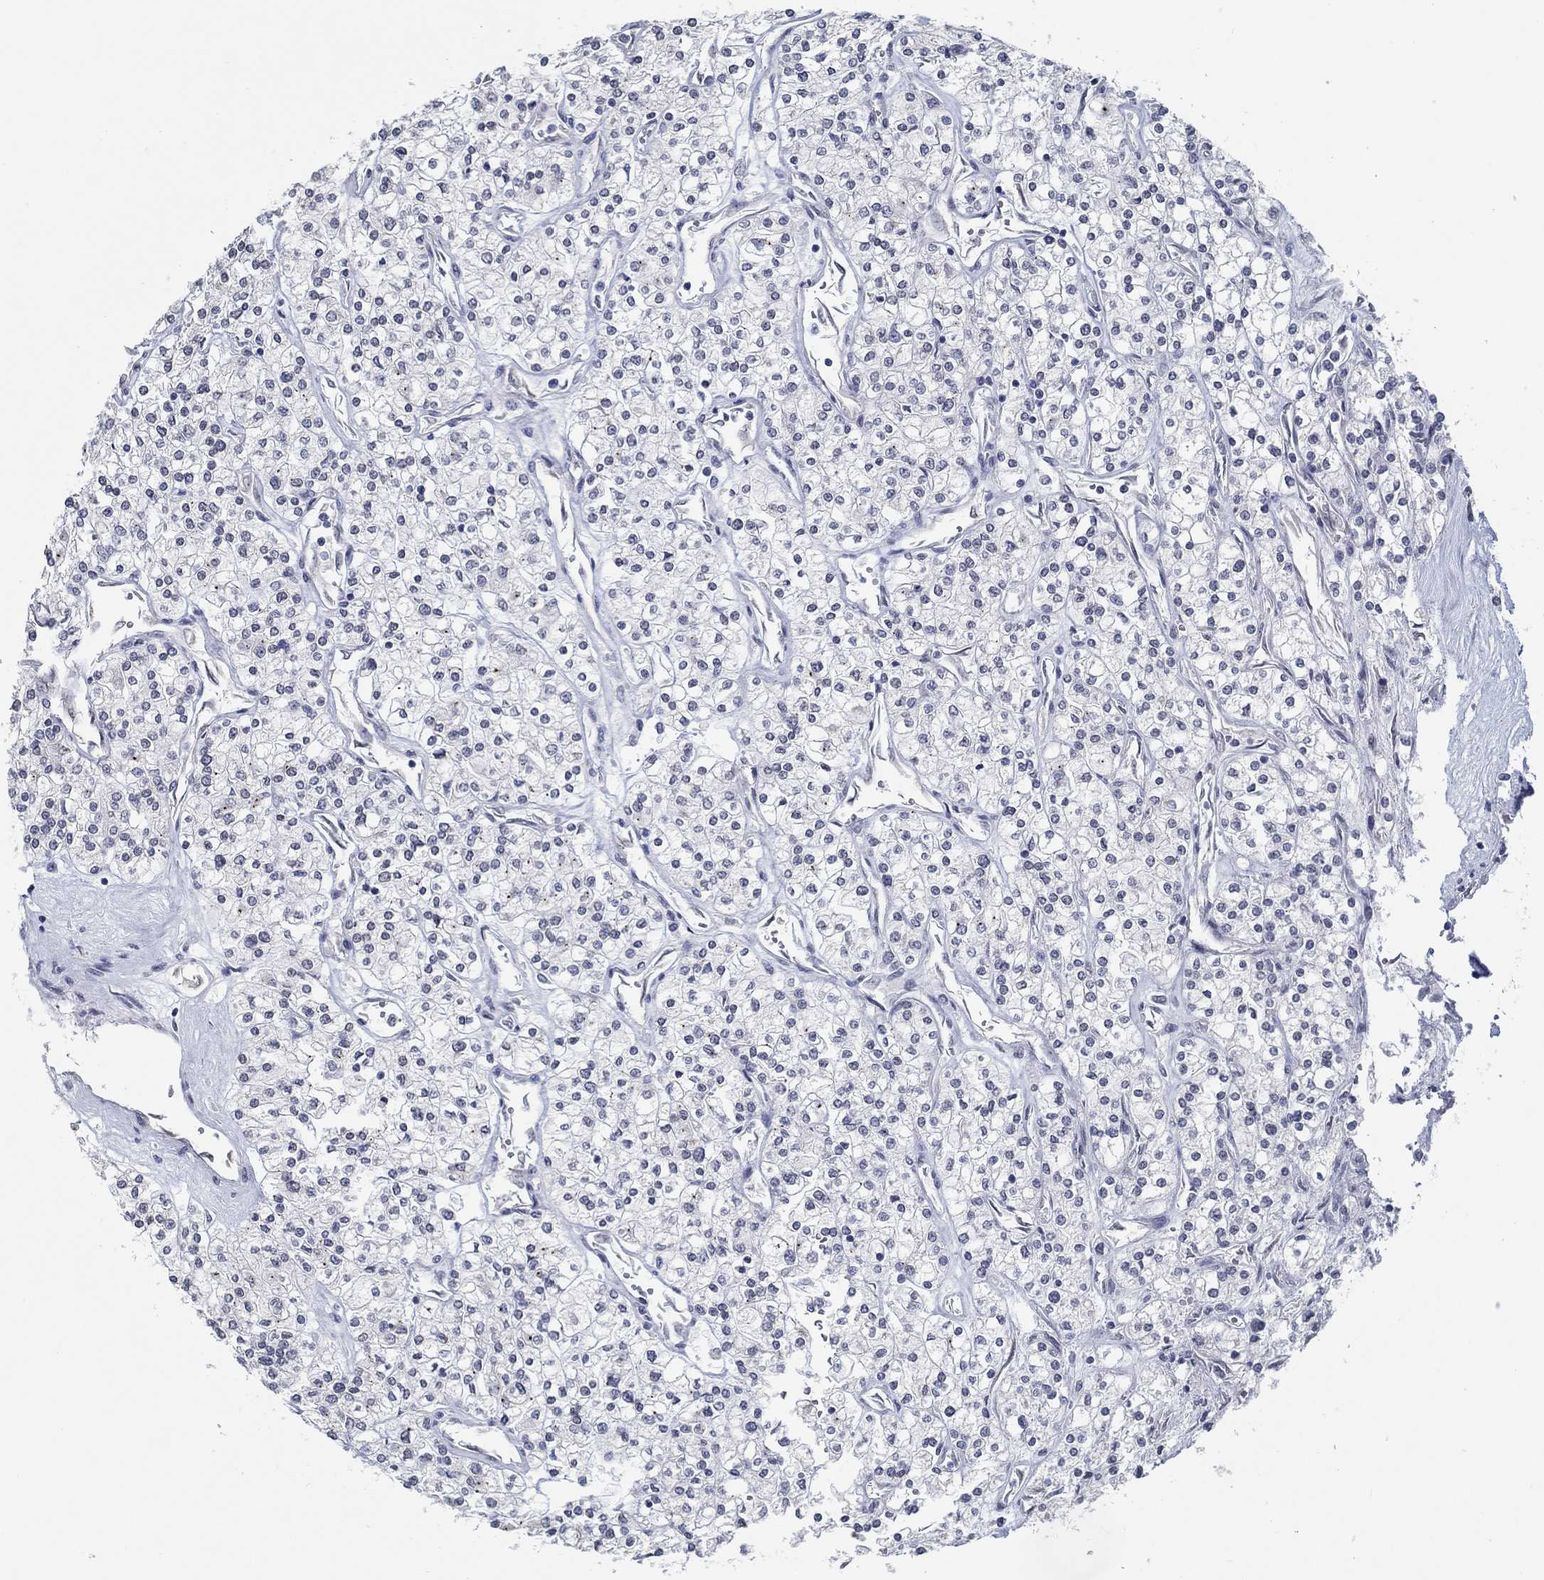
{"staining": {"intensity": "negative", "quantity": "none", "location": "none"}, "tissue": "renal cancer", "cell_type": "Tumor cells", "image_type": "cancer", "snomed": [{"axis": "morphology", "description": "Adenocarcinoma, NOS"}, {"axis": "topography", "description": "Kidney"}], "caption": "Immunohistochemistry (IHC) histopathology image of neoplastic tissue: human renal cancer (adenocarcinoma) stained with DAB shows no significant protein expression in tumor cells.", "gene": "NUP155", "patient": {"sex": "male", "age": 80}}